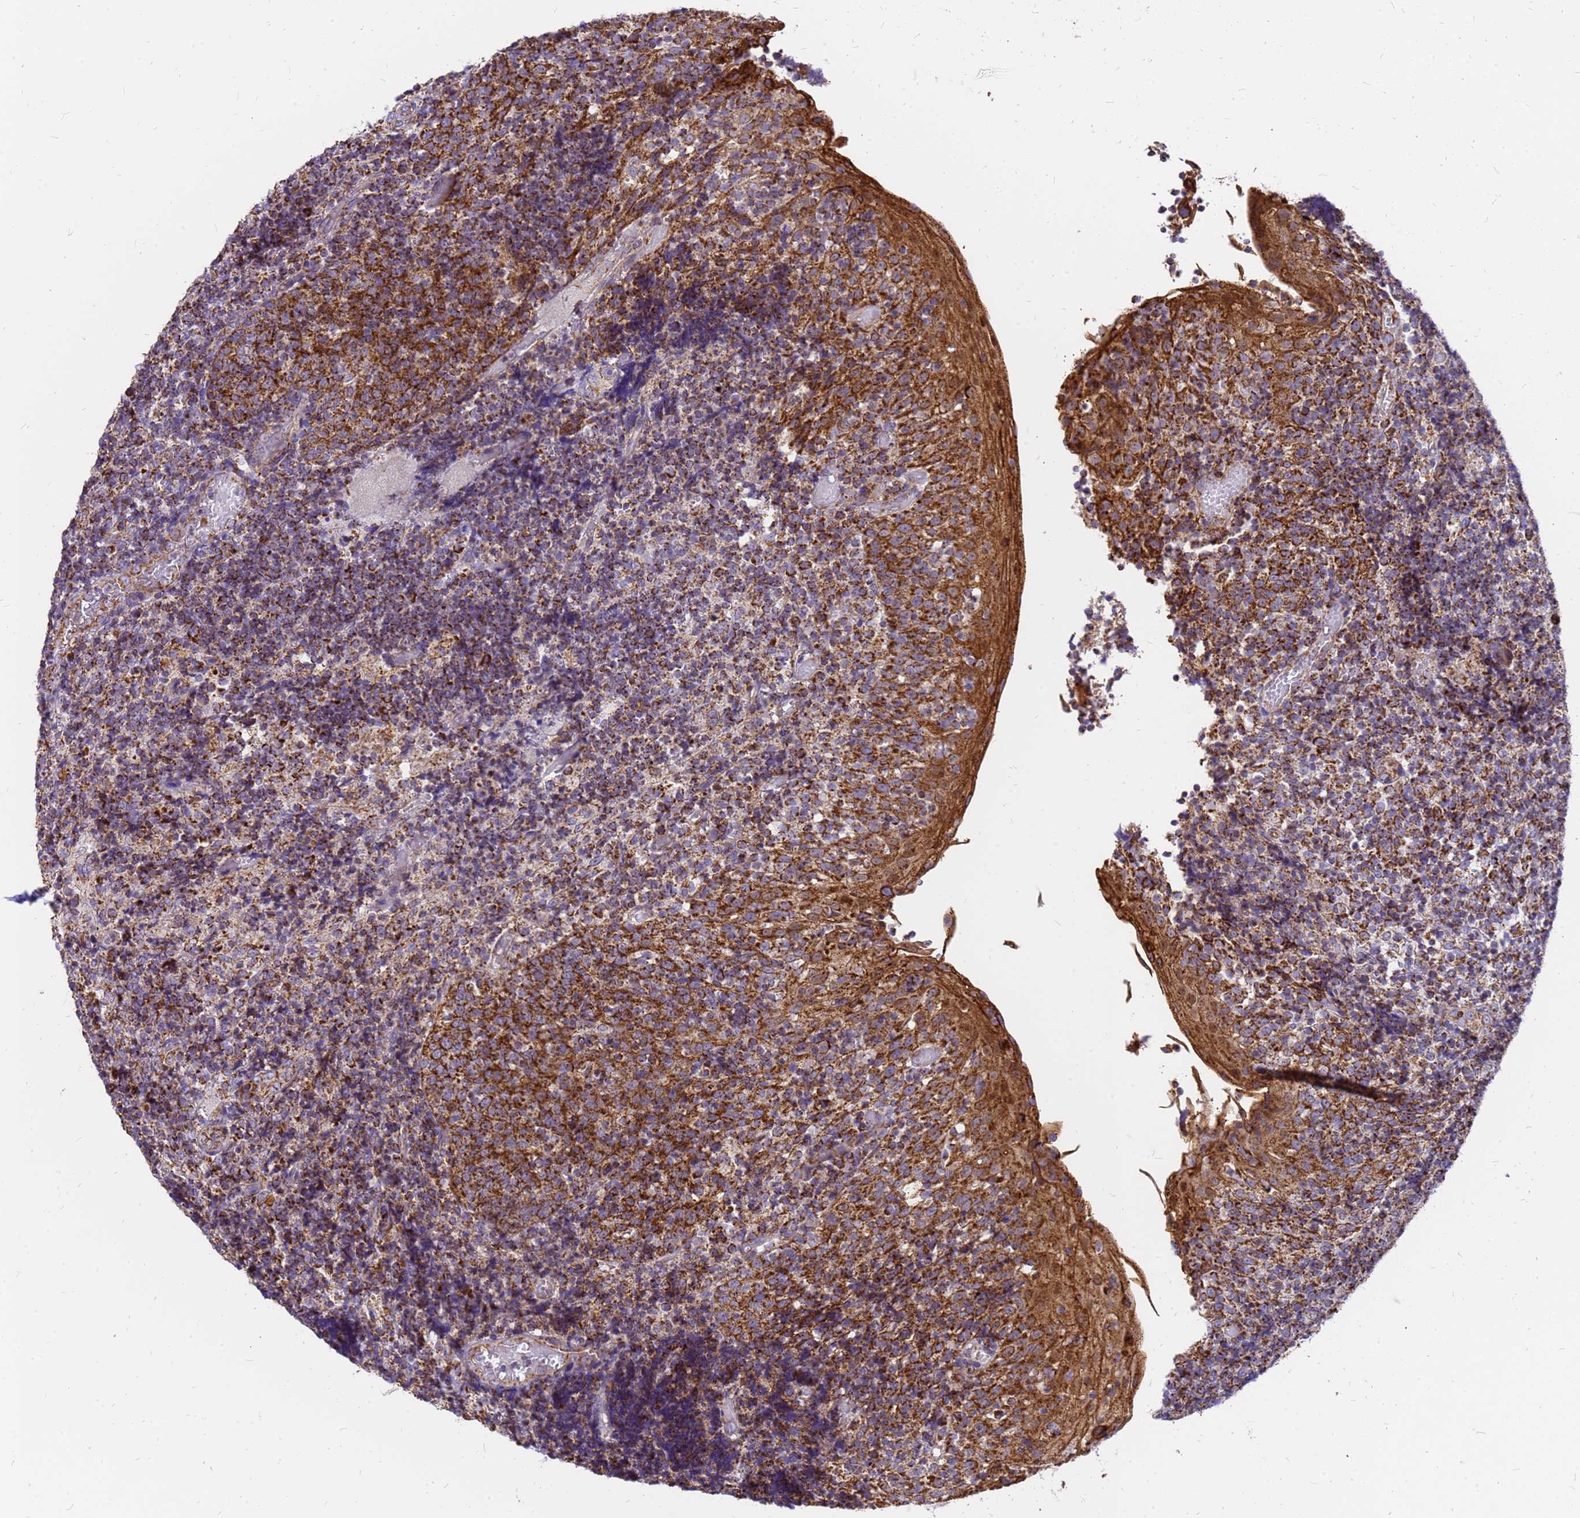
{"staining": {"intensity": "strong", "quantity": ">75%", "location": "cytoplasmic/membranous"}, "tissue": "tonsil", "cell_type": "Germinal center cells", "image_type": "normal", "snomed": [{"axis": "morphology", "description": "Normal tissue, NOS"}, {"axis": "topography", "description": "Tonsil"}], "caption": "Strong cytoplasmic/membranous positivity is identified in about >75% of germinal center cells in unremarkable tonsil.", "gene": "MRPS26", "patient": {"sex": "female", "age": 19}}